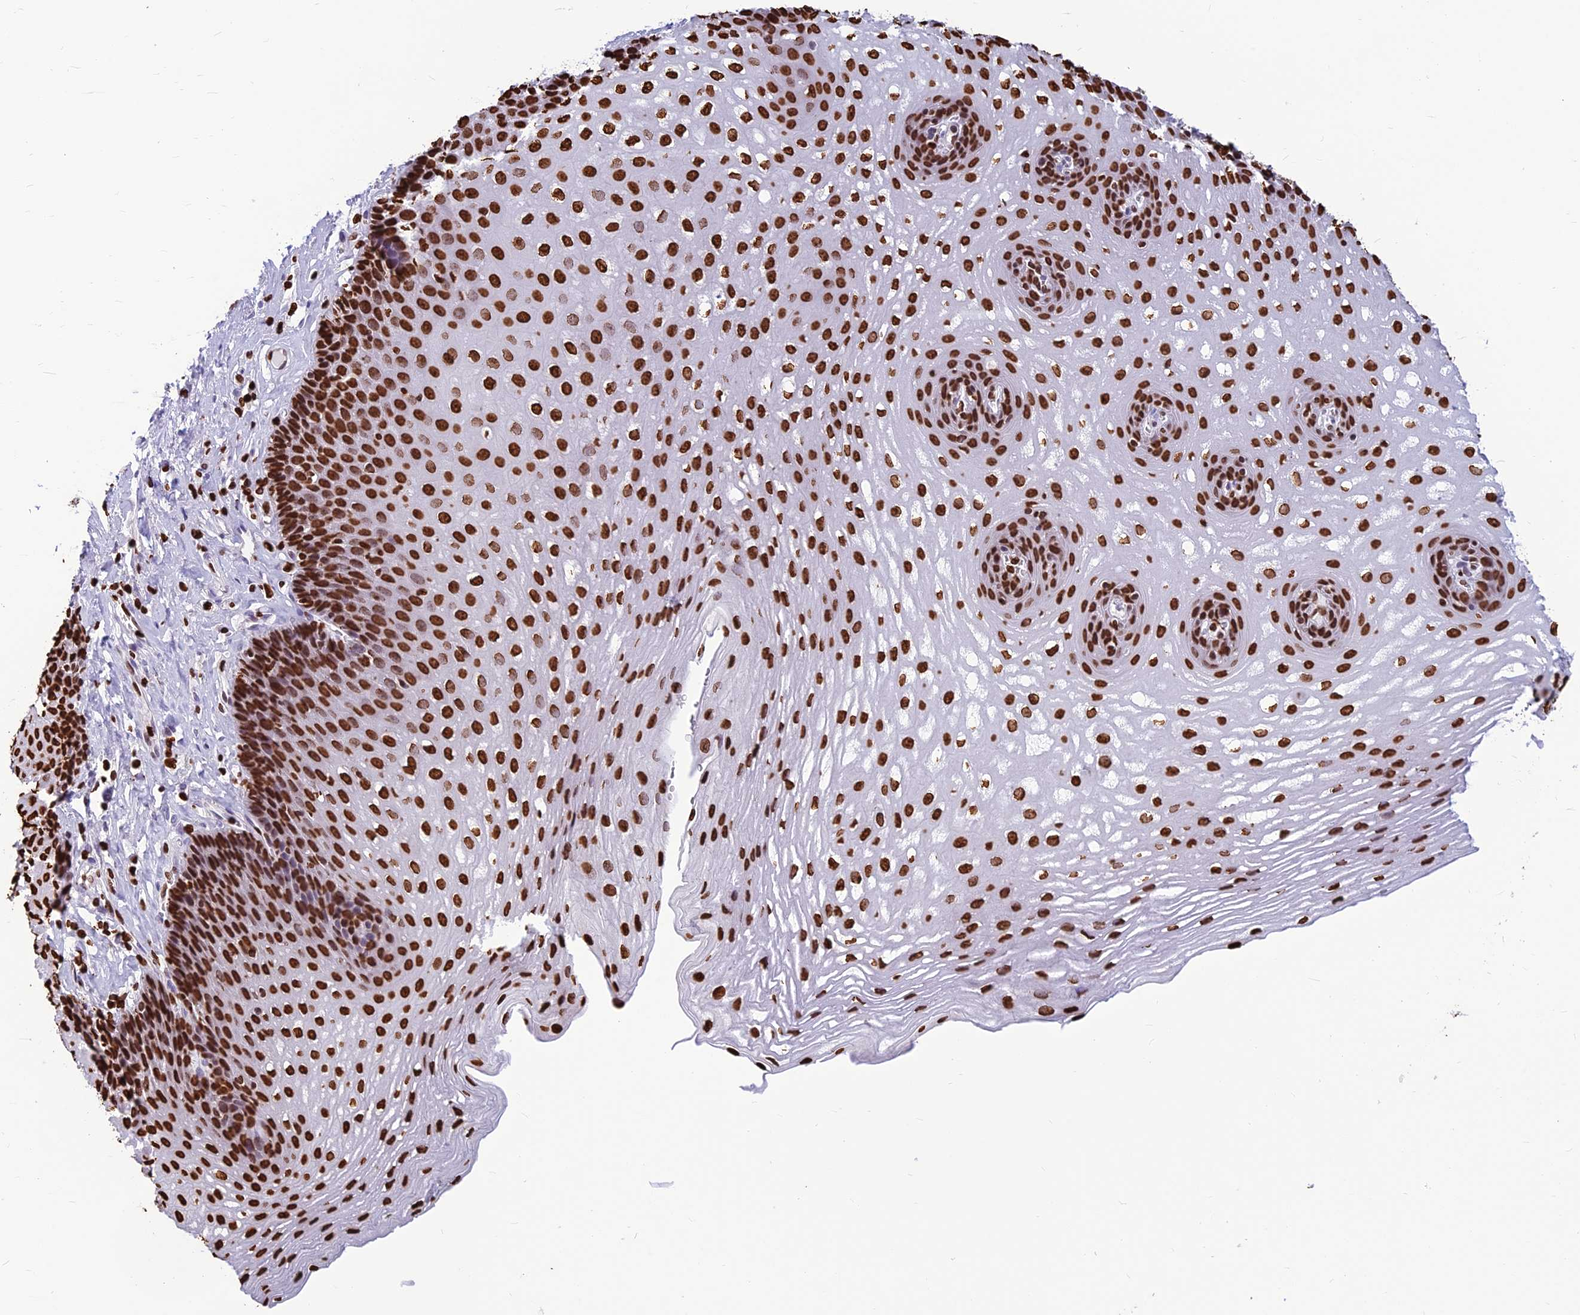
{"staining": {"intensity": "strong", "quantity": ">75%", "location": "nuclear"}, "tissue": "esophagus", "cell_type": "Squamous epithelial cells", "image_type": "normal", "snomed": [{"axis": "morphology", "description": "Normal tissue, NOS"}, {"axis": "topography", "description": "Esophagus"}], "caption": "IHC photomicrograph of benign human esophagus stained for a protein (brown), which reveals high levels of strong nuclear staining in about >75% of squamous epithelial cells.", "gene": "AKAP17A", "patient": {"sex": "female", "age": 66}}